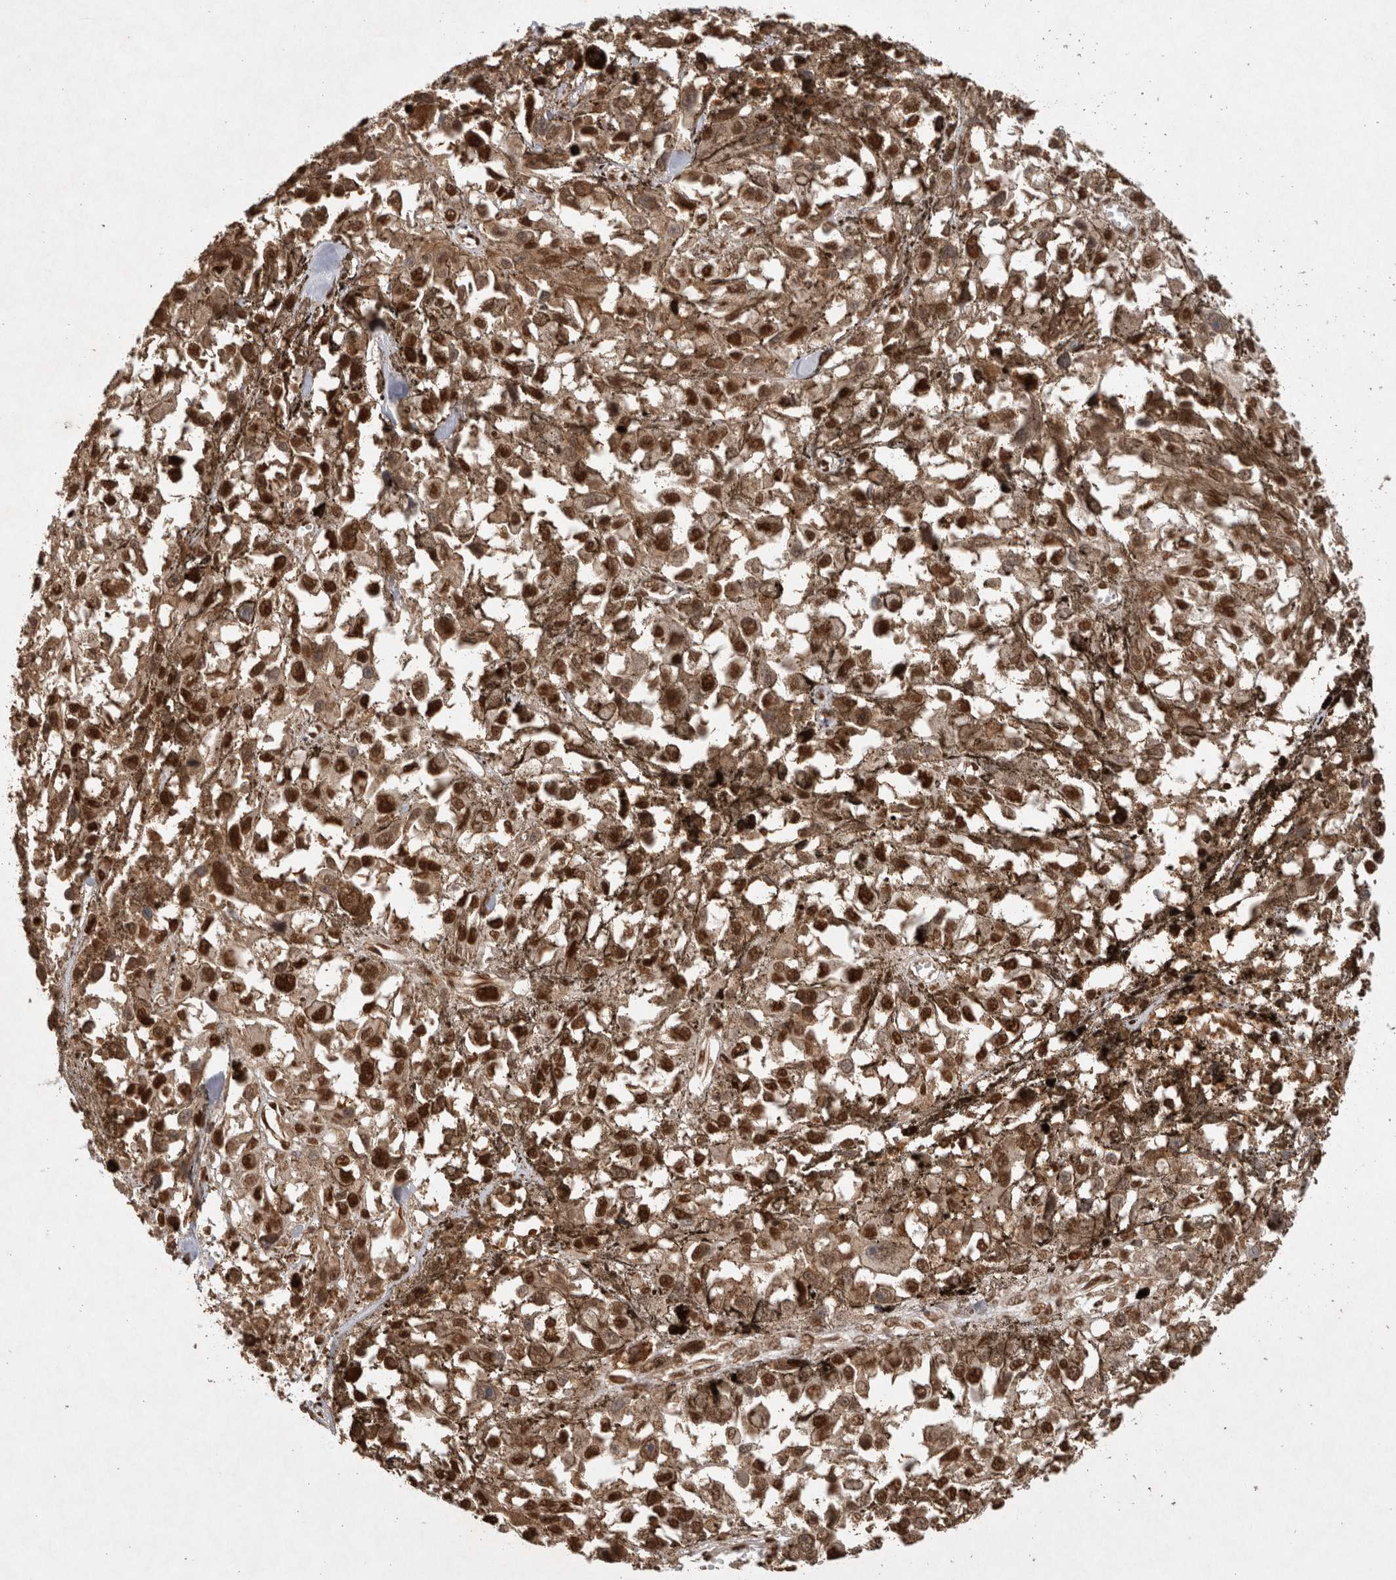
{"staining": {"intensity": "strong", "quantity": ">75%", "location": "nuclear"}, "tissue": "melanoma", "cell_type": "Tumor cells", "image_type": "cancer", "snomed": [{"axis": "morphology", "description": "Malignant melanoma, Metastatic site"}, {"axis": "topography", "description": "Lymph node"}], "caption": "Strong nuclear staining is seen in about >75% of tumor cells in malignant melanoma (metastatic site). (brown staining indicates protein expression, while blue staining denotes nuclei).", "gene": "HDGF", "patient": {"sex": "male", "age": 59}}